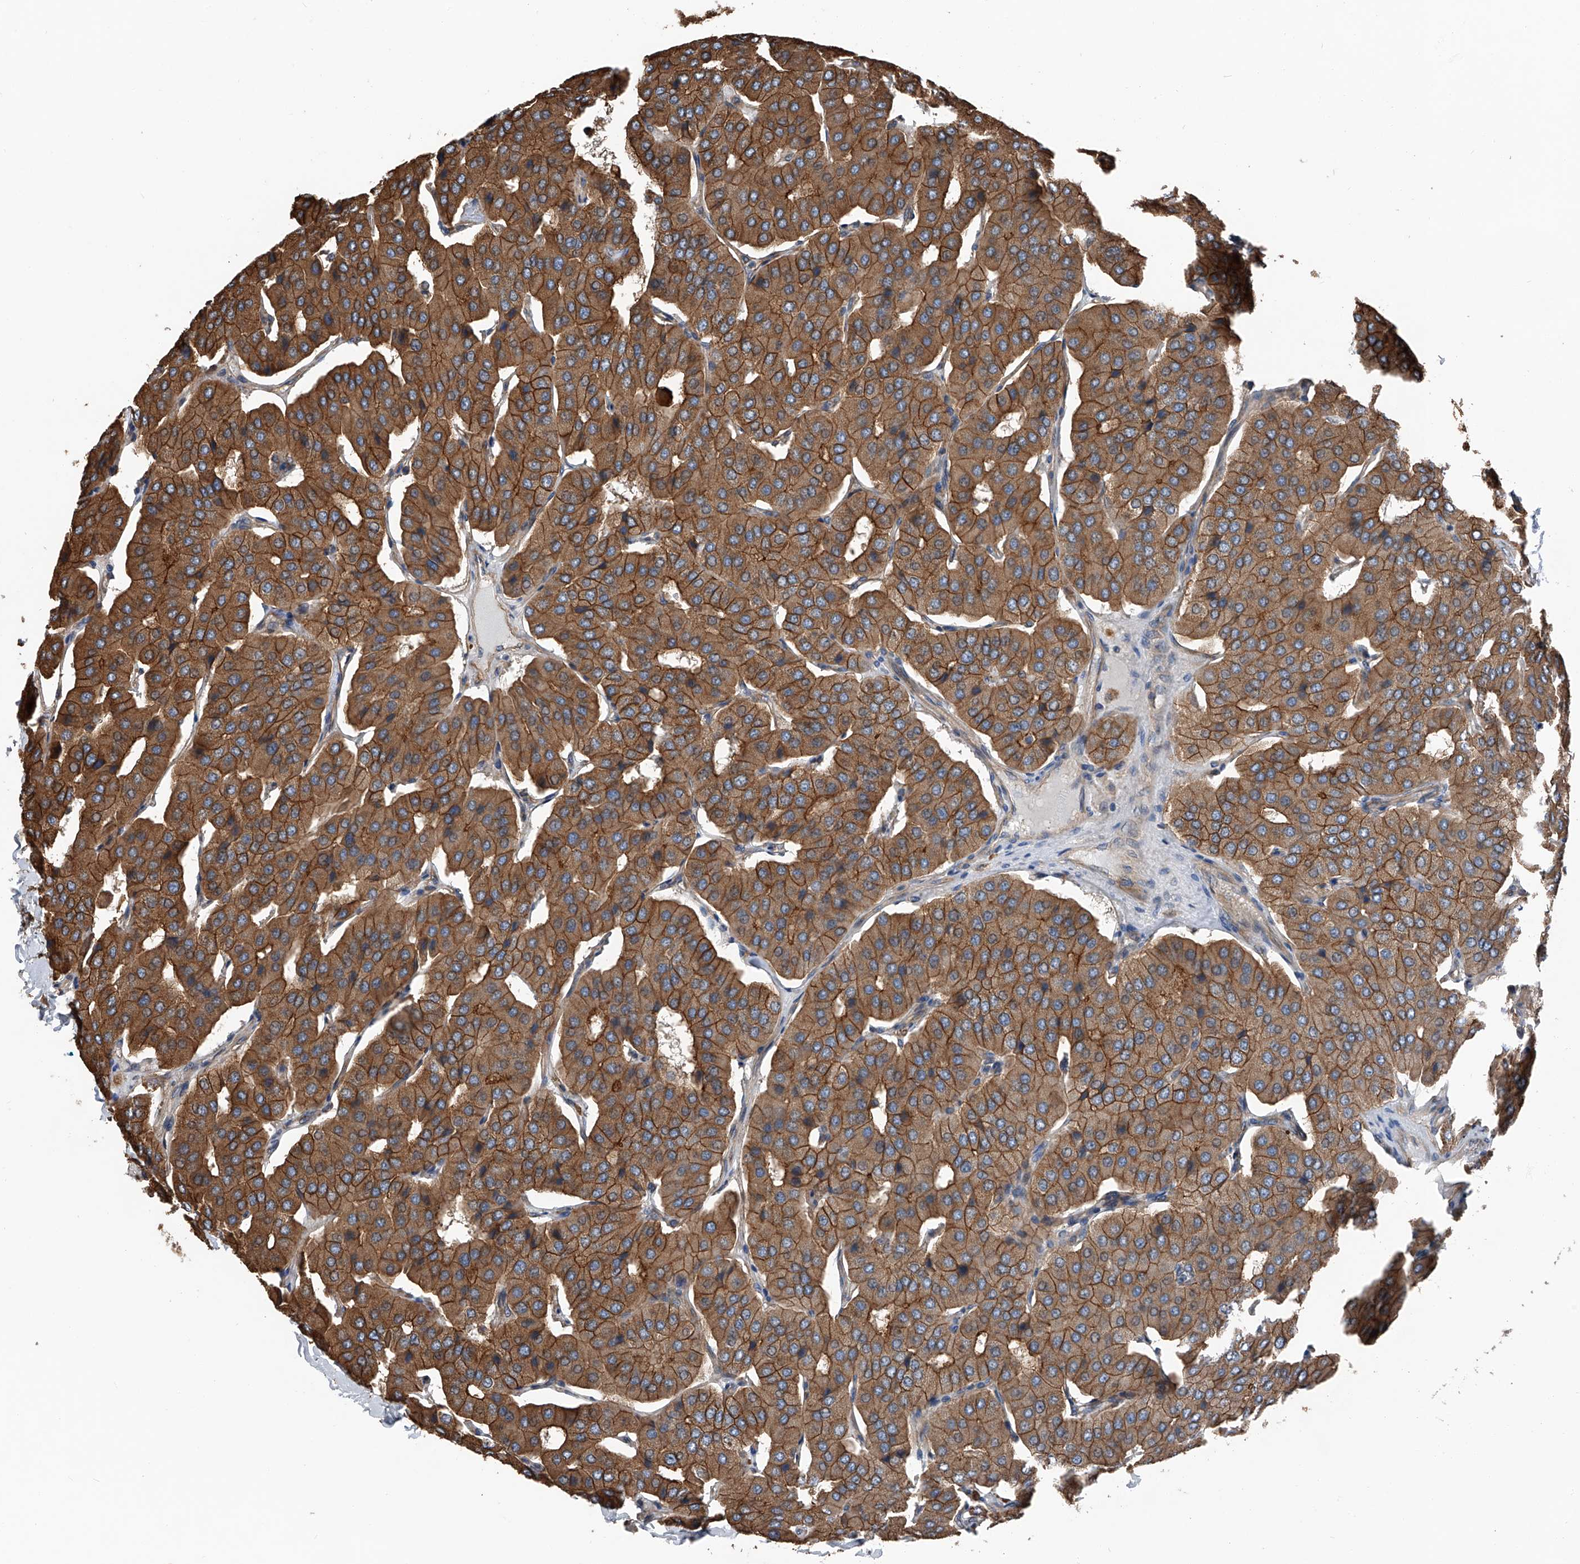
{"staining": {"intensity": "moderate", "quantity": ">75%", "location": "cytoplasmic/membranous"}, "tissue": "parathyroid gland", "cell_type": "Glandular cells", "image_type": "normal", "snomed": [{"axis": "morphology", "description": "Normal tissue, NOS"}, {"axis": "morphology", "description": "Adenoma, NOS"}, {"axis": "topography", "description": "Parathyroid gland"}], "caption": "IHC histopathology image of normal parathyroid gland: human parathyroid gland stained using IHC demonstrates medium levels of moderate protein expression localized specifically in the cytoplasmic/membranous of glandular cells, appearing as a cytoplasmic/membranous brown color.", "gene": "KCNJ2", "patient": {"sex": "female", "age": 86}}